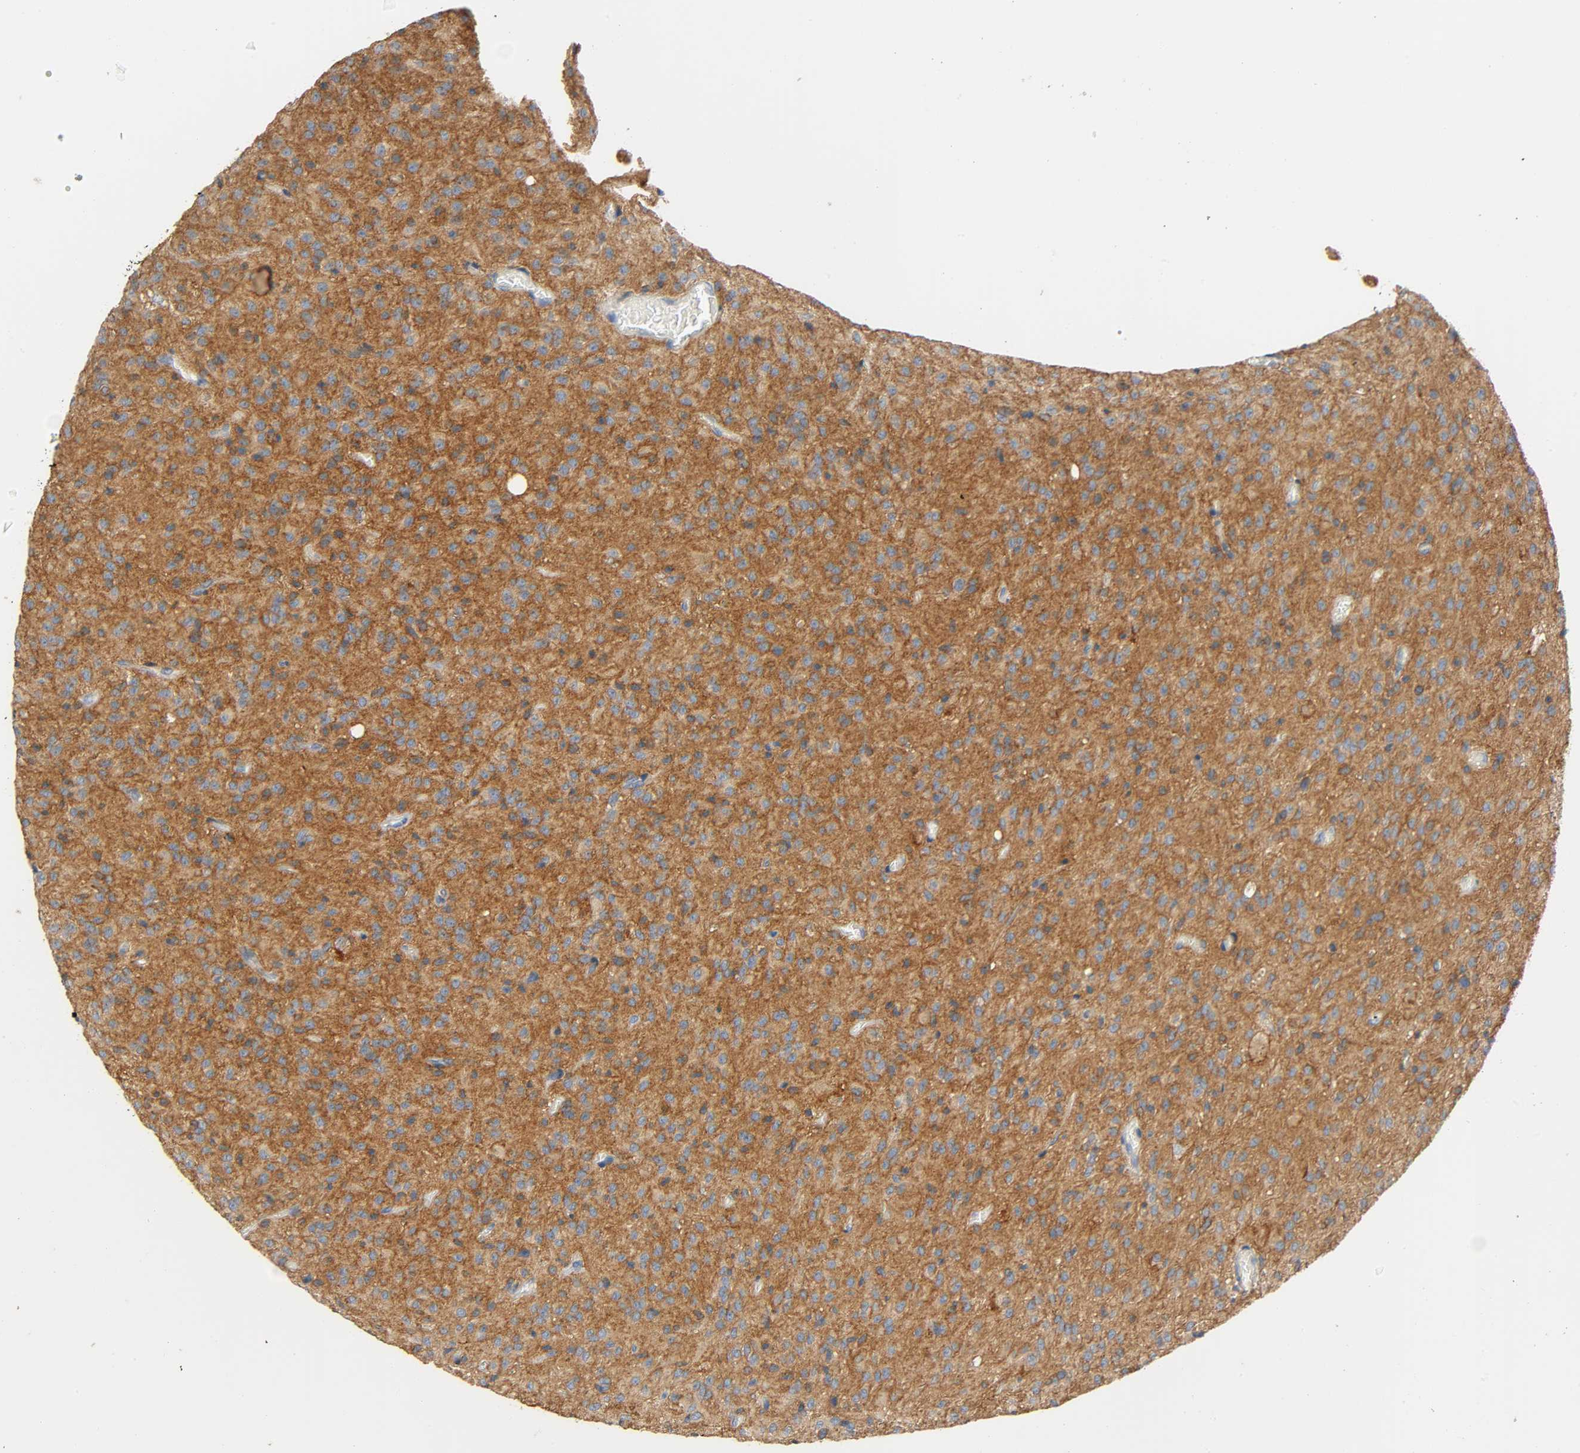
{"staining": {"intensity": "strong", "quantity": ">75%", "location": "cytoplasmic/membranous"}, "tissue": "glioma", "cell_type": "Tumor cells", "image_type": "cancer", "snomed": [{"axis": "morphology", "description": "Glioma, malignant, High grade"}, {"axis": "topography", "description": "Brain"}], "caption": "A high-resolution image shows IHC staining of high-grade glioma (malignant), which displays strong cytoplasmic/membranous expression in about >75% of tumor cells.", "gene": "ARPC1A", "patient": {"sex": "female", "age": 59}}